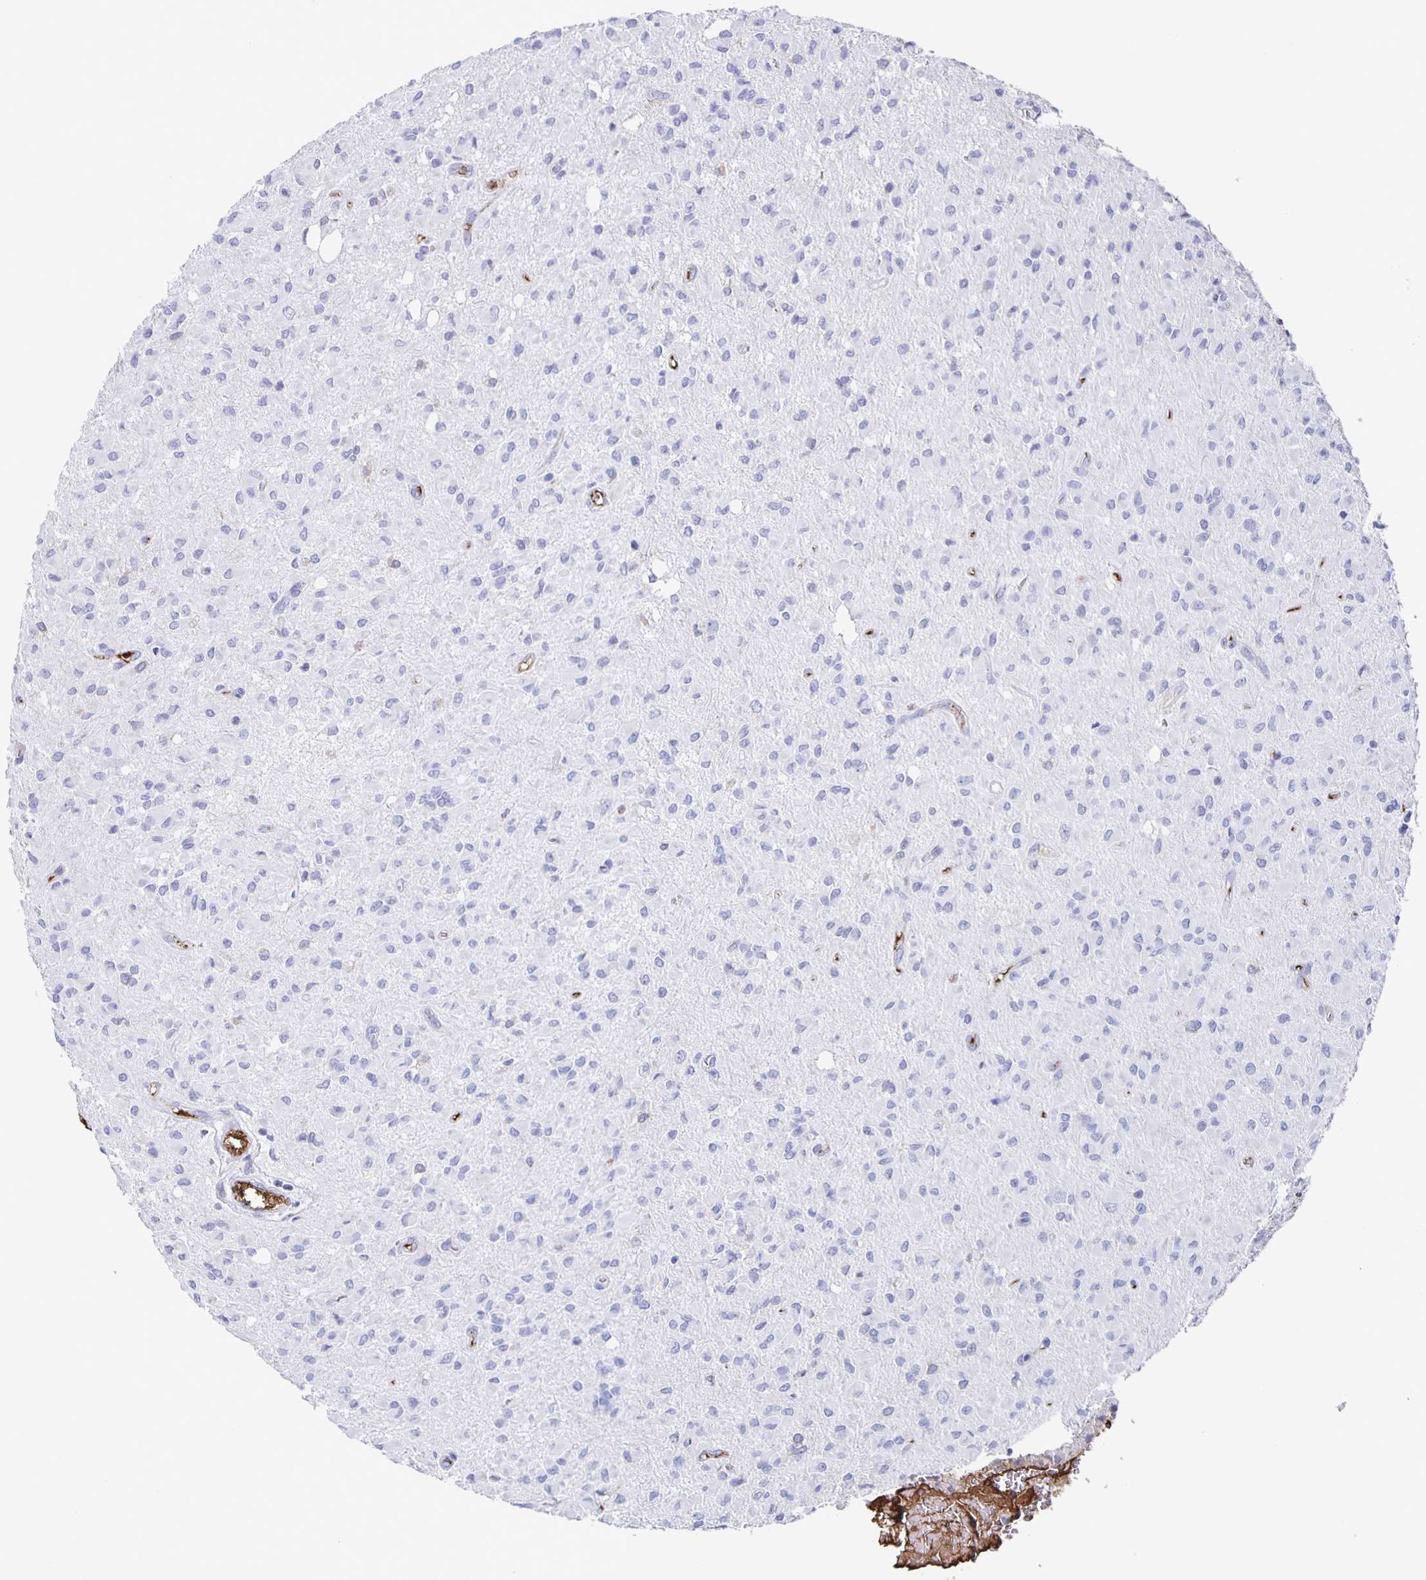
{"staining": {"intensity": "negative", "quantity": "none", "location": "none"}, "tissue": "glioma", "cell_type": "Tumor cells", "image_type": "cancer", "snomed": [{"axis": "morphology", "description": "Glioma, malignant, Low grade"}, {"axis": "topography", "description": "Brain"}], "caption": "Immunohistochemical staining of human glioma reveals no significant staining in tumor cells. The staining was performed using DAB to visualize the protein expression in brown, while the nuclei were stained in blue with hematoxylin (Magnification: 20x).", "gene": "FGA", "patient": {"sex": "female", "age": 33}}